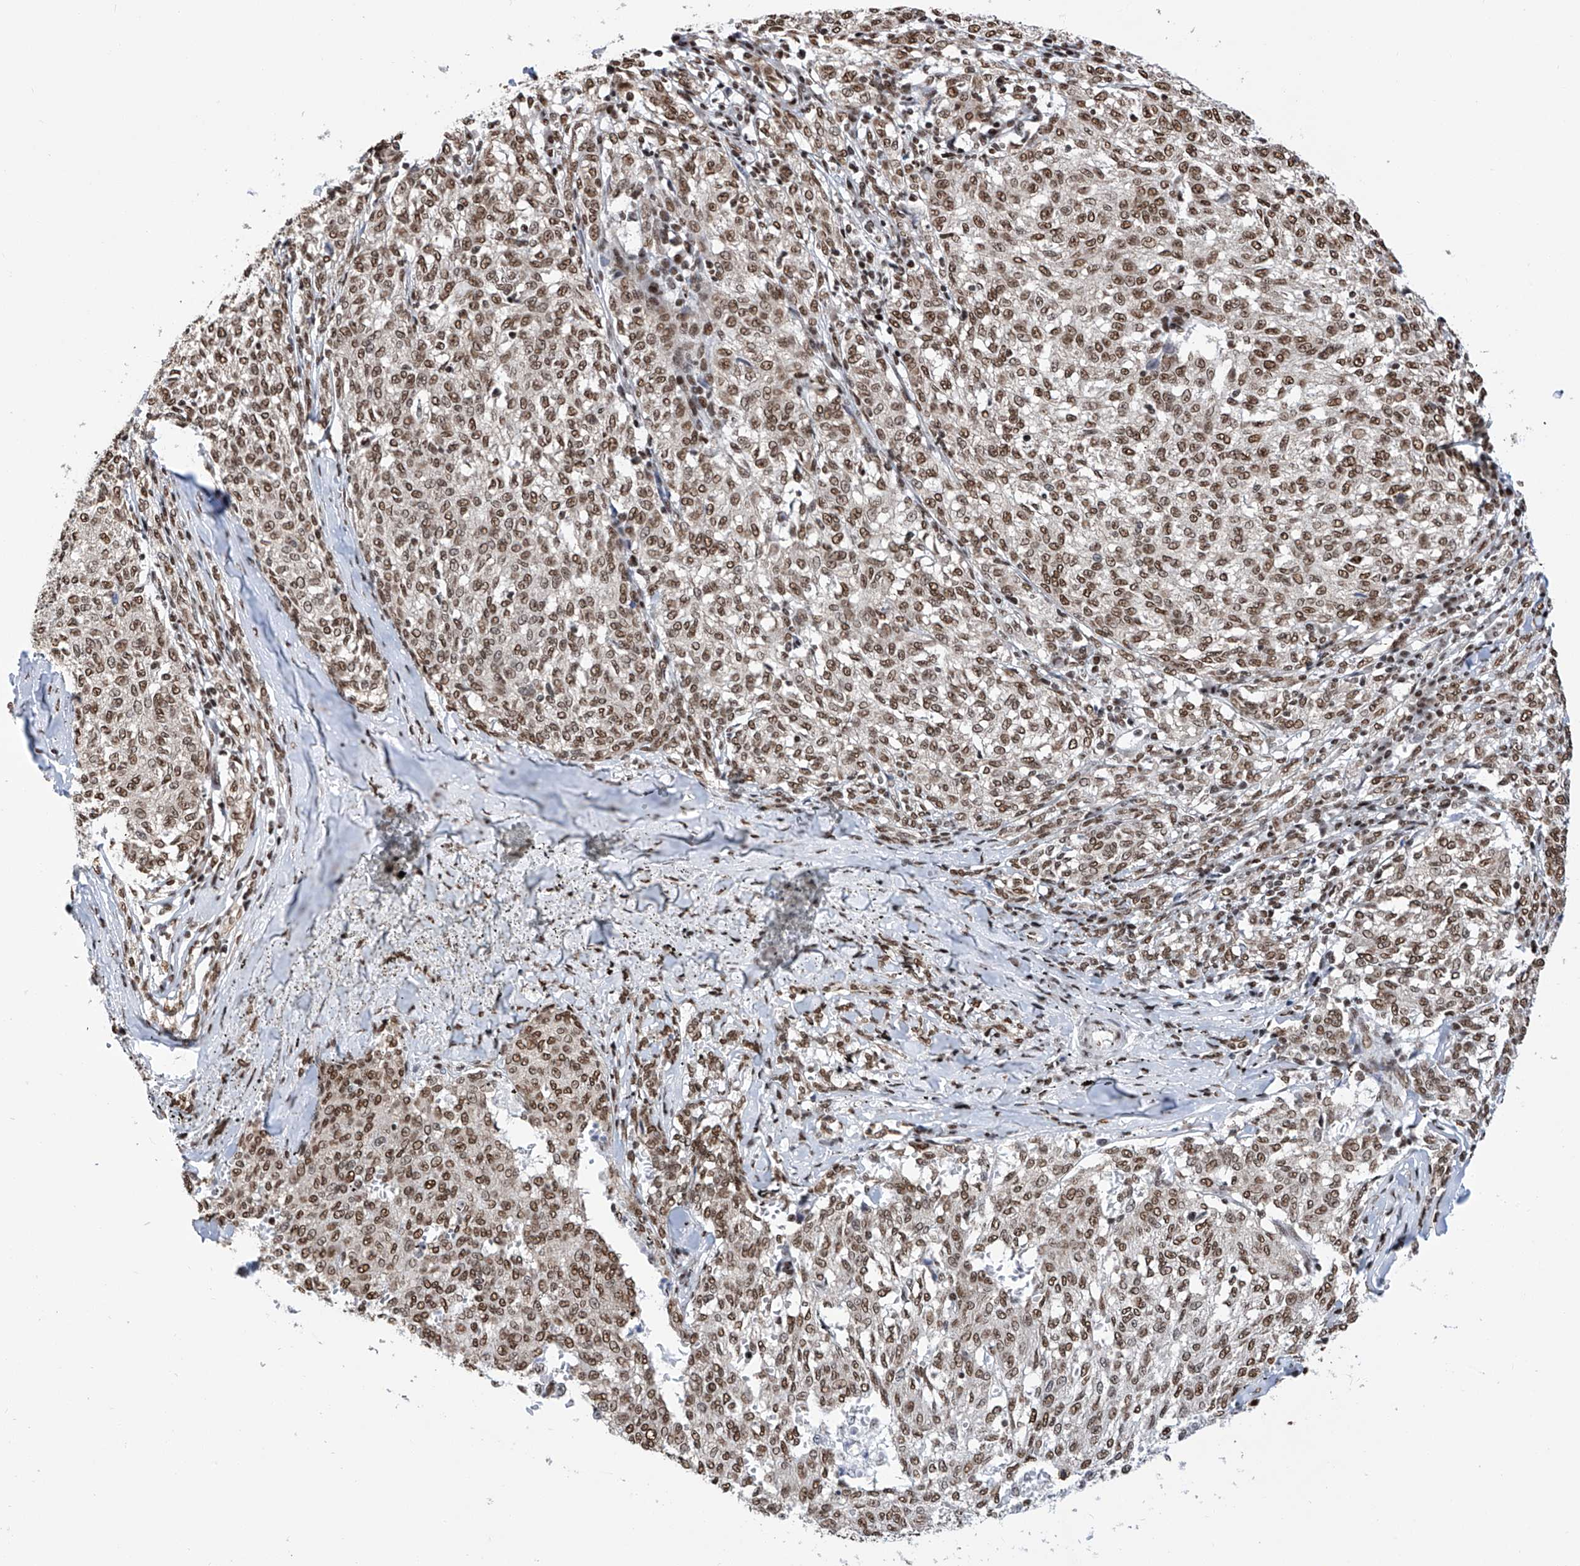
{"staining": {"intensity": "moderate", "quantity": ">75%", "location": "nuclear"}, "tissue": "melanoma", "cell_type": "Tumor cells", "image_type": "cancer", "snomed": [{"axis": "morphology", "description": "Malignant melanoma, NOS"}, {"axis": "topography", "description": "Skin"}], "caption": "Human malignant melanoma stained for a protein (brown) reveals moderate nuclear positive staining in about >75% of tumor cells.", "gene": "SRSF6", "patient": {"sex": "female", "age": 72}}